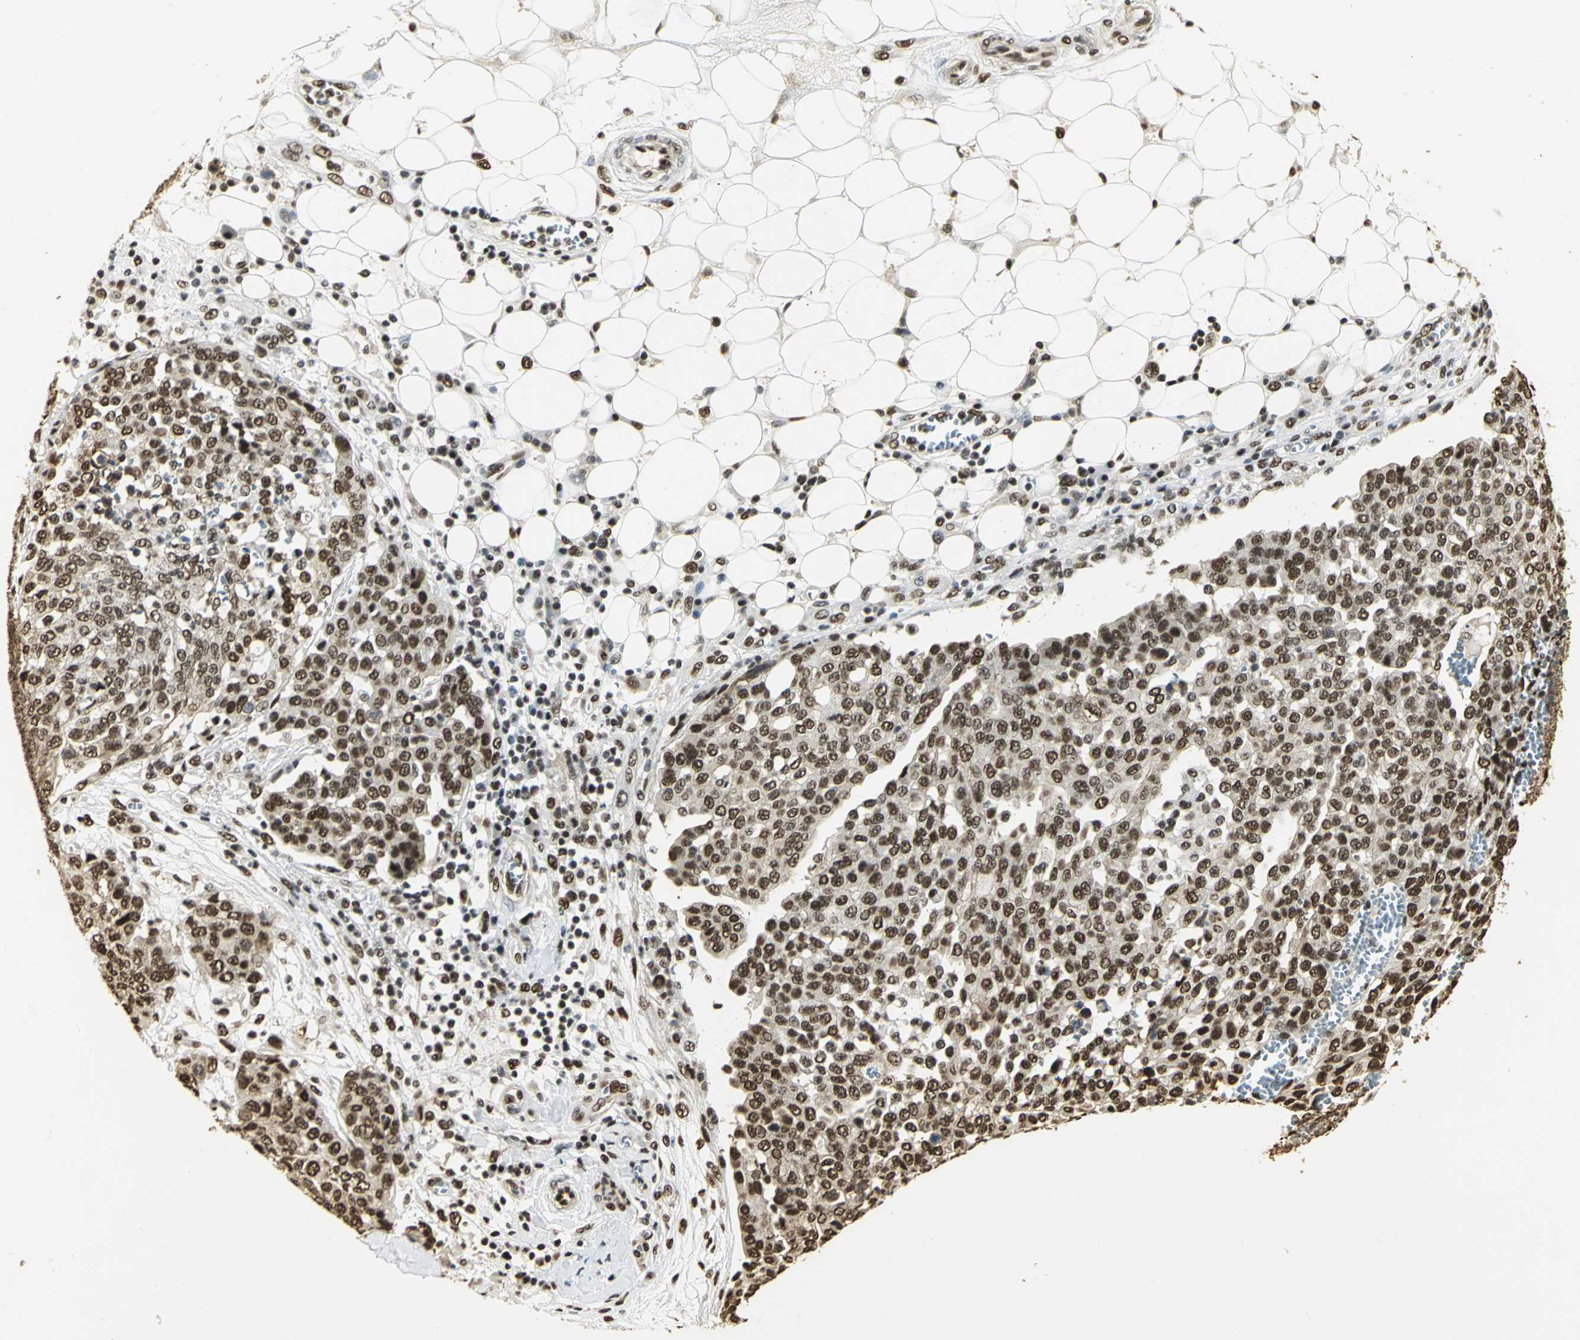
{"staining": {"intensity": "strong", "quantity": ">75%", "location": "cytoplasmic/membranous,nuclear"}, "tissue": "ovarian cancer", "cell_type": "Tumor cells", "image_type": "cancer", "snomed": [{"axis": "morphology", "description": "Cystadenocarcinoma, serous, NOS"}, {"axis": "topography", "description": "Soft tissue"}, {"axis": "topography", "description": "Ovary"}], "caption": "Protein expression analysis of human serous cystadenocarcinoma (ovarian) reveals strong cytoplasmic/membranous and nuclear positivity in approximately >75% of tumor cells.", "gene": "SET", "patient": {"sex": "female", "age": 57}}